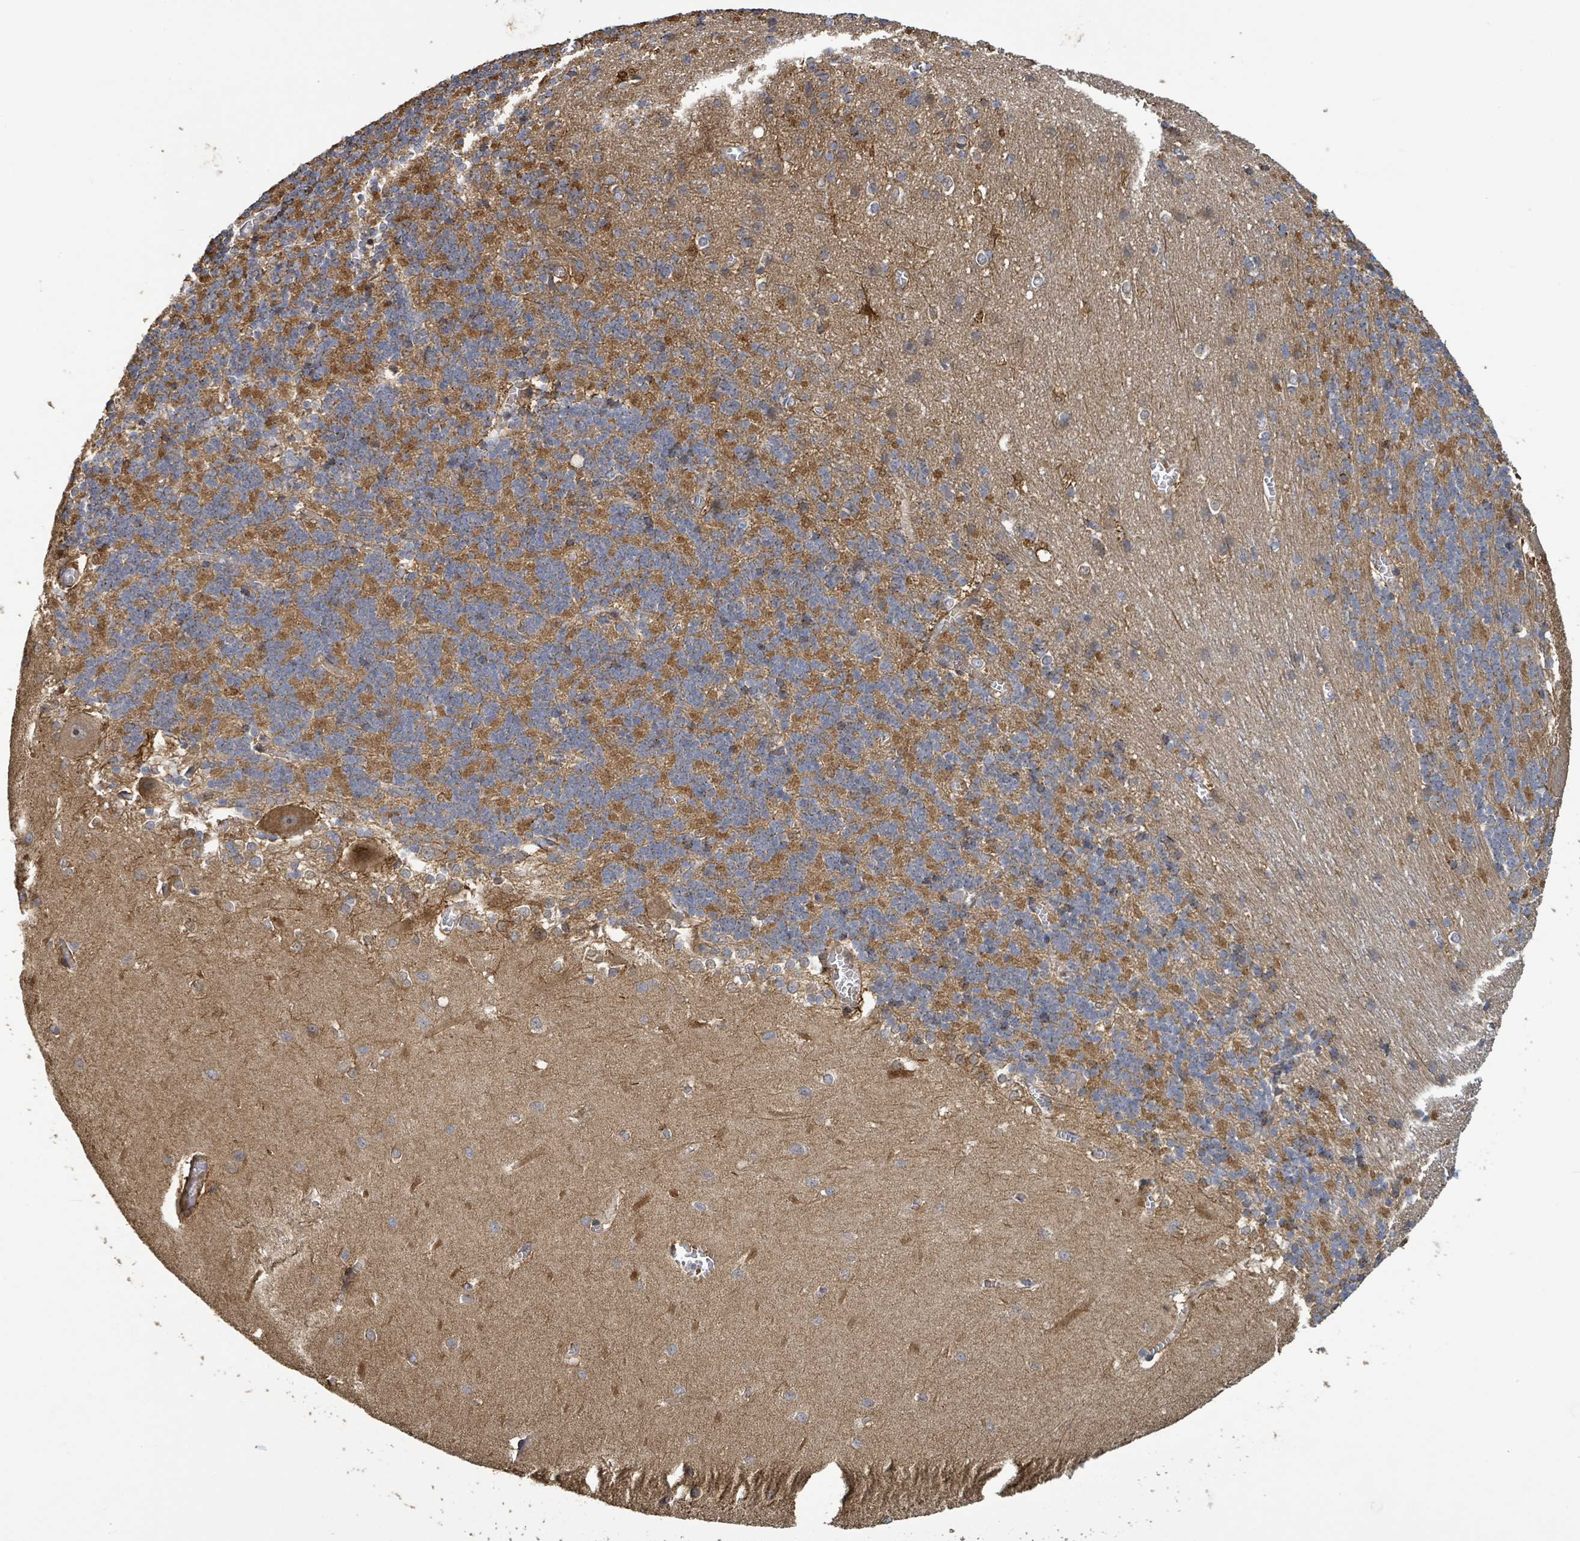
{"staining": {"intensity": "moderate", "quantity": ">75%", "location": "cytoplasmic/membranous"}, "tissue": "cerebellum", "cell_type": "Cells in granular layer", "image_type": "normal", "snomed": [{"axis": "morphology", "description": "Normal tissue, NOS"}, {"axis": "topography", "description": "Cerebellum"}], "caption": "About >75% of cells in granular layer in normal cerebellum show moderate cytoplasmic/membranous protein expression as visualized by brown immunohistochemical staining.", "gene": "STARD4", "patient": {"sex": "male", "age": 37}}